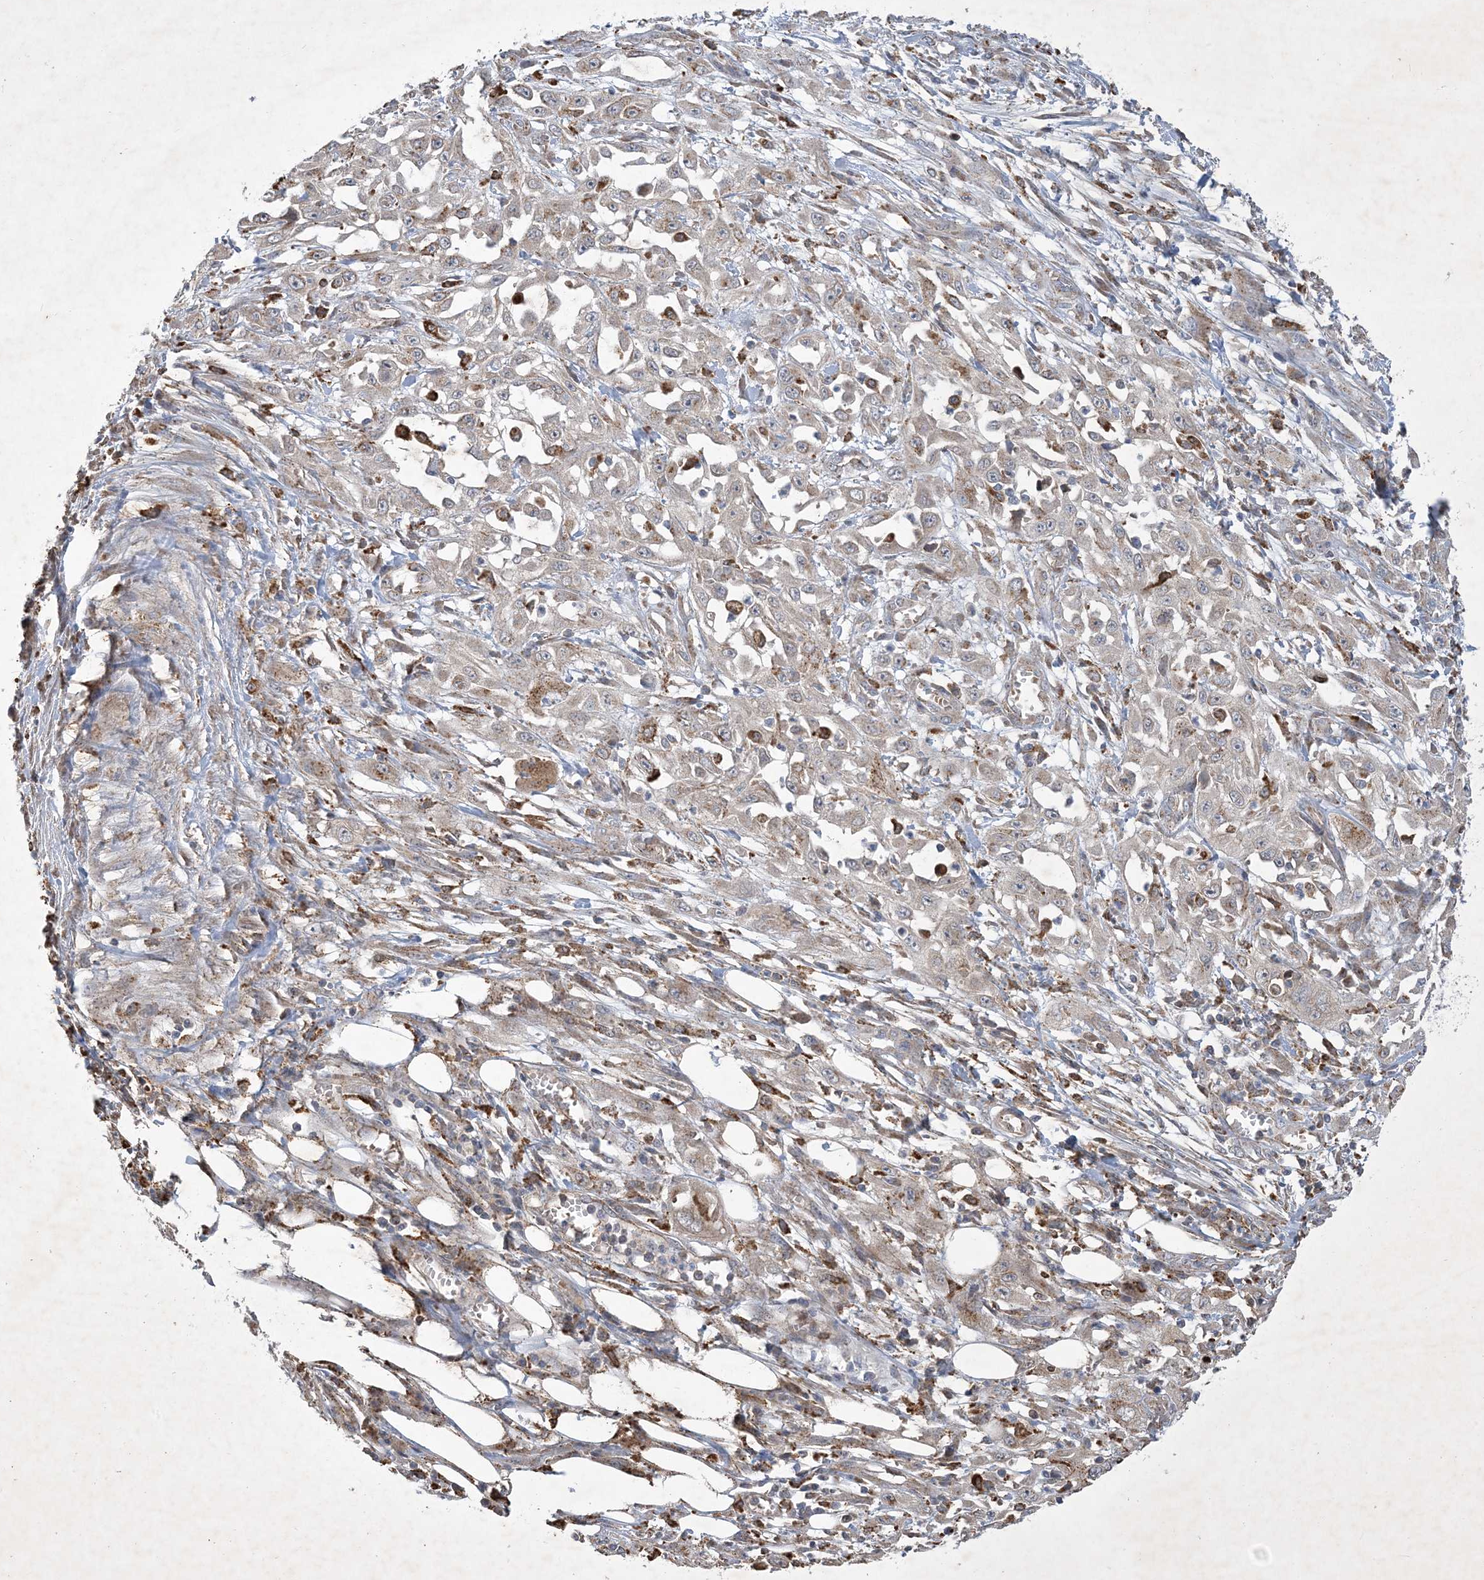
{"staining": {"intensity": "weak", "quantity": "<25%", "location": "cytoplasmic/membranous"}, "tissue": "skin cancer", "cell_type": "Tumor cells", "image_type": "cancer", "snomed": [{"axis": "morphology", "description": "Squamous cell carcinoma, NOS"}, {"axis": "morphology", "description": "Squamous cell carcinoma, metastatic, NOS"}, {"axis": "topography", "description": "Skin"}, {"axis": "topography", "description": "Lymph node"}], "caption": "Skin cancer stained for a protein using immunohistochemistry (IHC) reveals no positivity tumor cells.", "gene": "MRPS18A", "patient": {"sex": "male", "age": 75}}